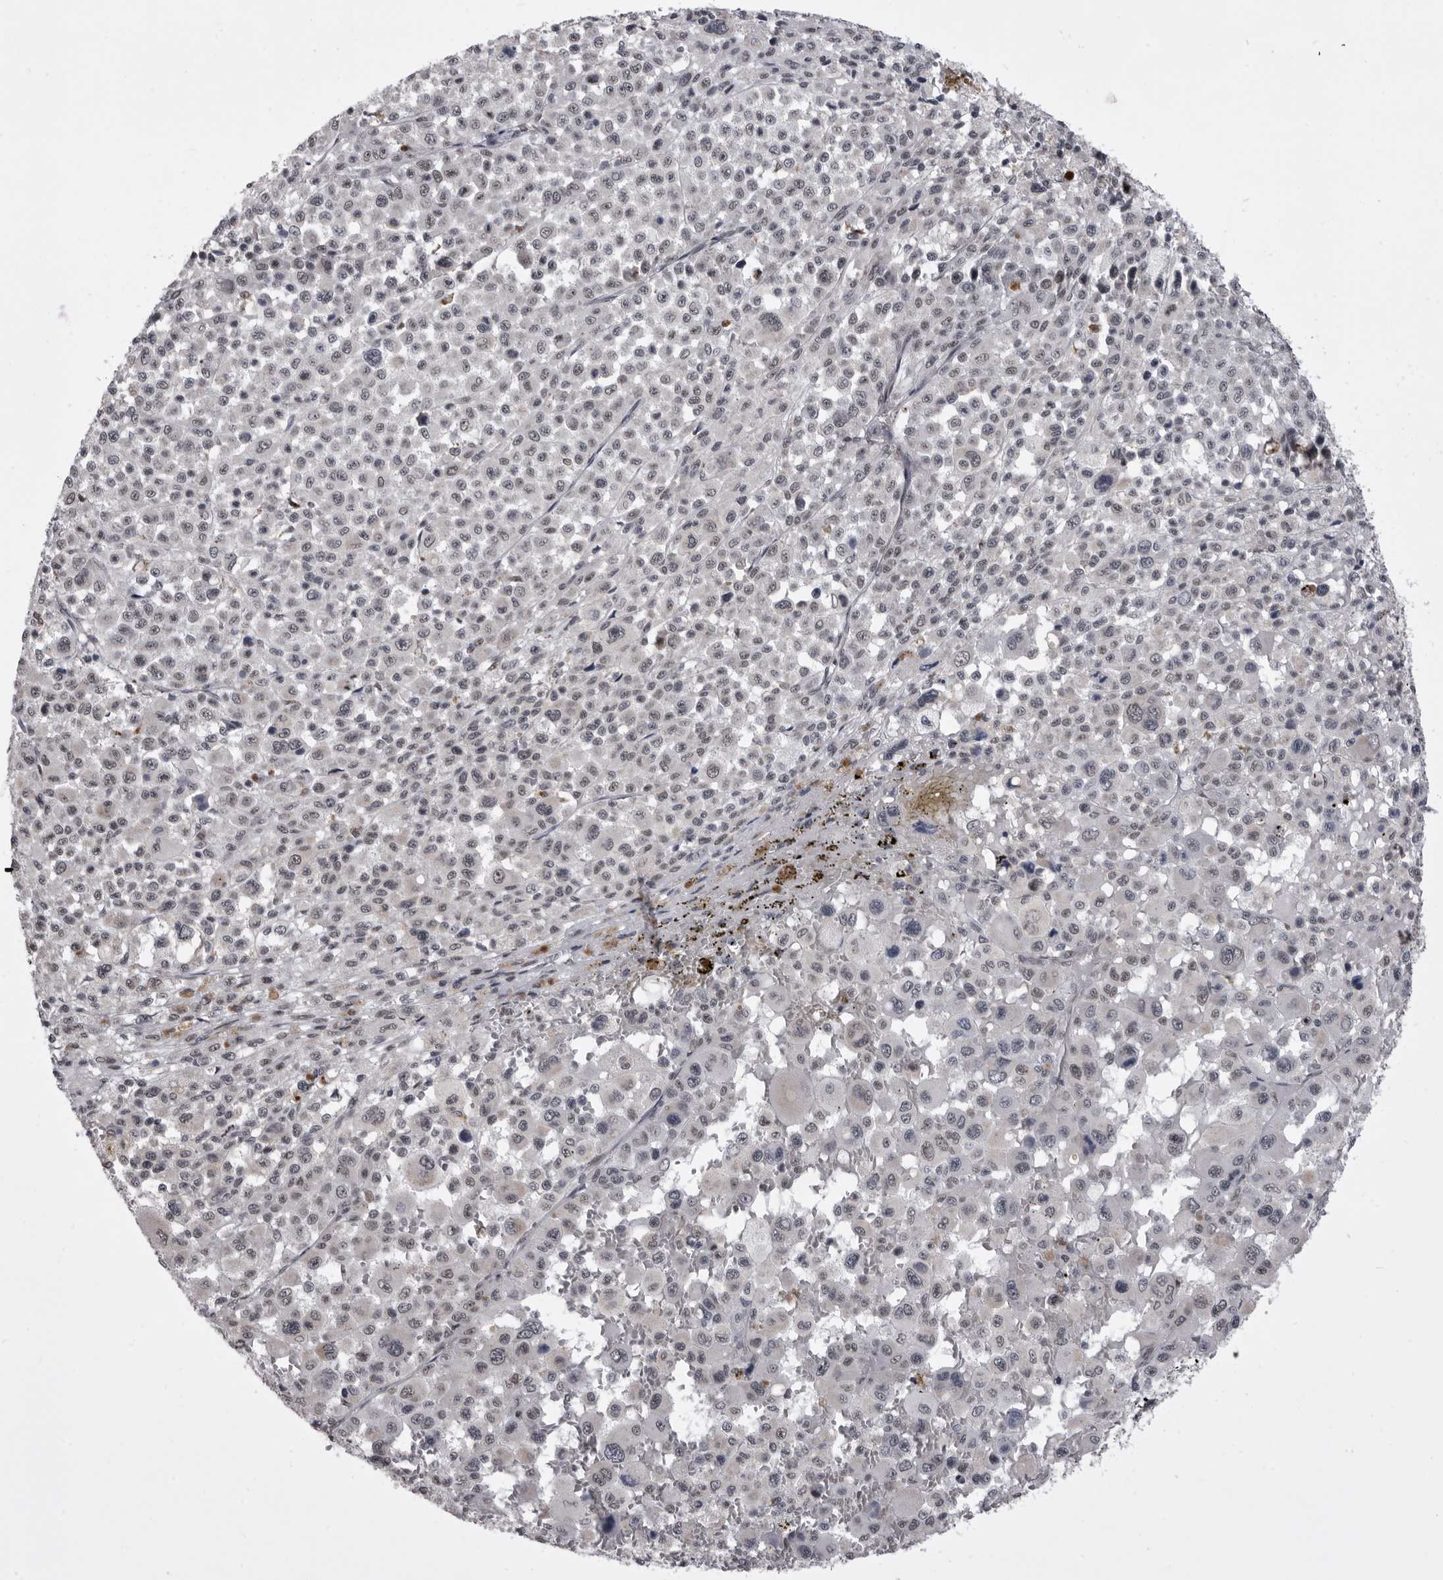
{"staining": {"intensity": "negative", "quantity": "none", "location": "none"}, "tissue": "melanoma", "cell_type": "Tumor cells", "image_type": "cancer", "snomed": [{"axis": "morphology", "description": "Malignant melanoma, Metastatic site"}, {"axis": "topography", "description": "Skin"}], "caption": "Tumor cells show no significant protein staining in melanoma.", "gene": "PRPF3", "patient": {"sex": "female", "age": 74}}